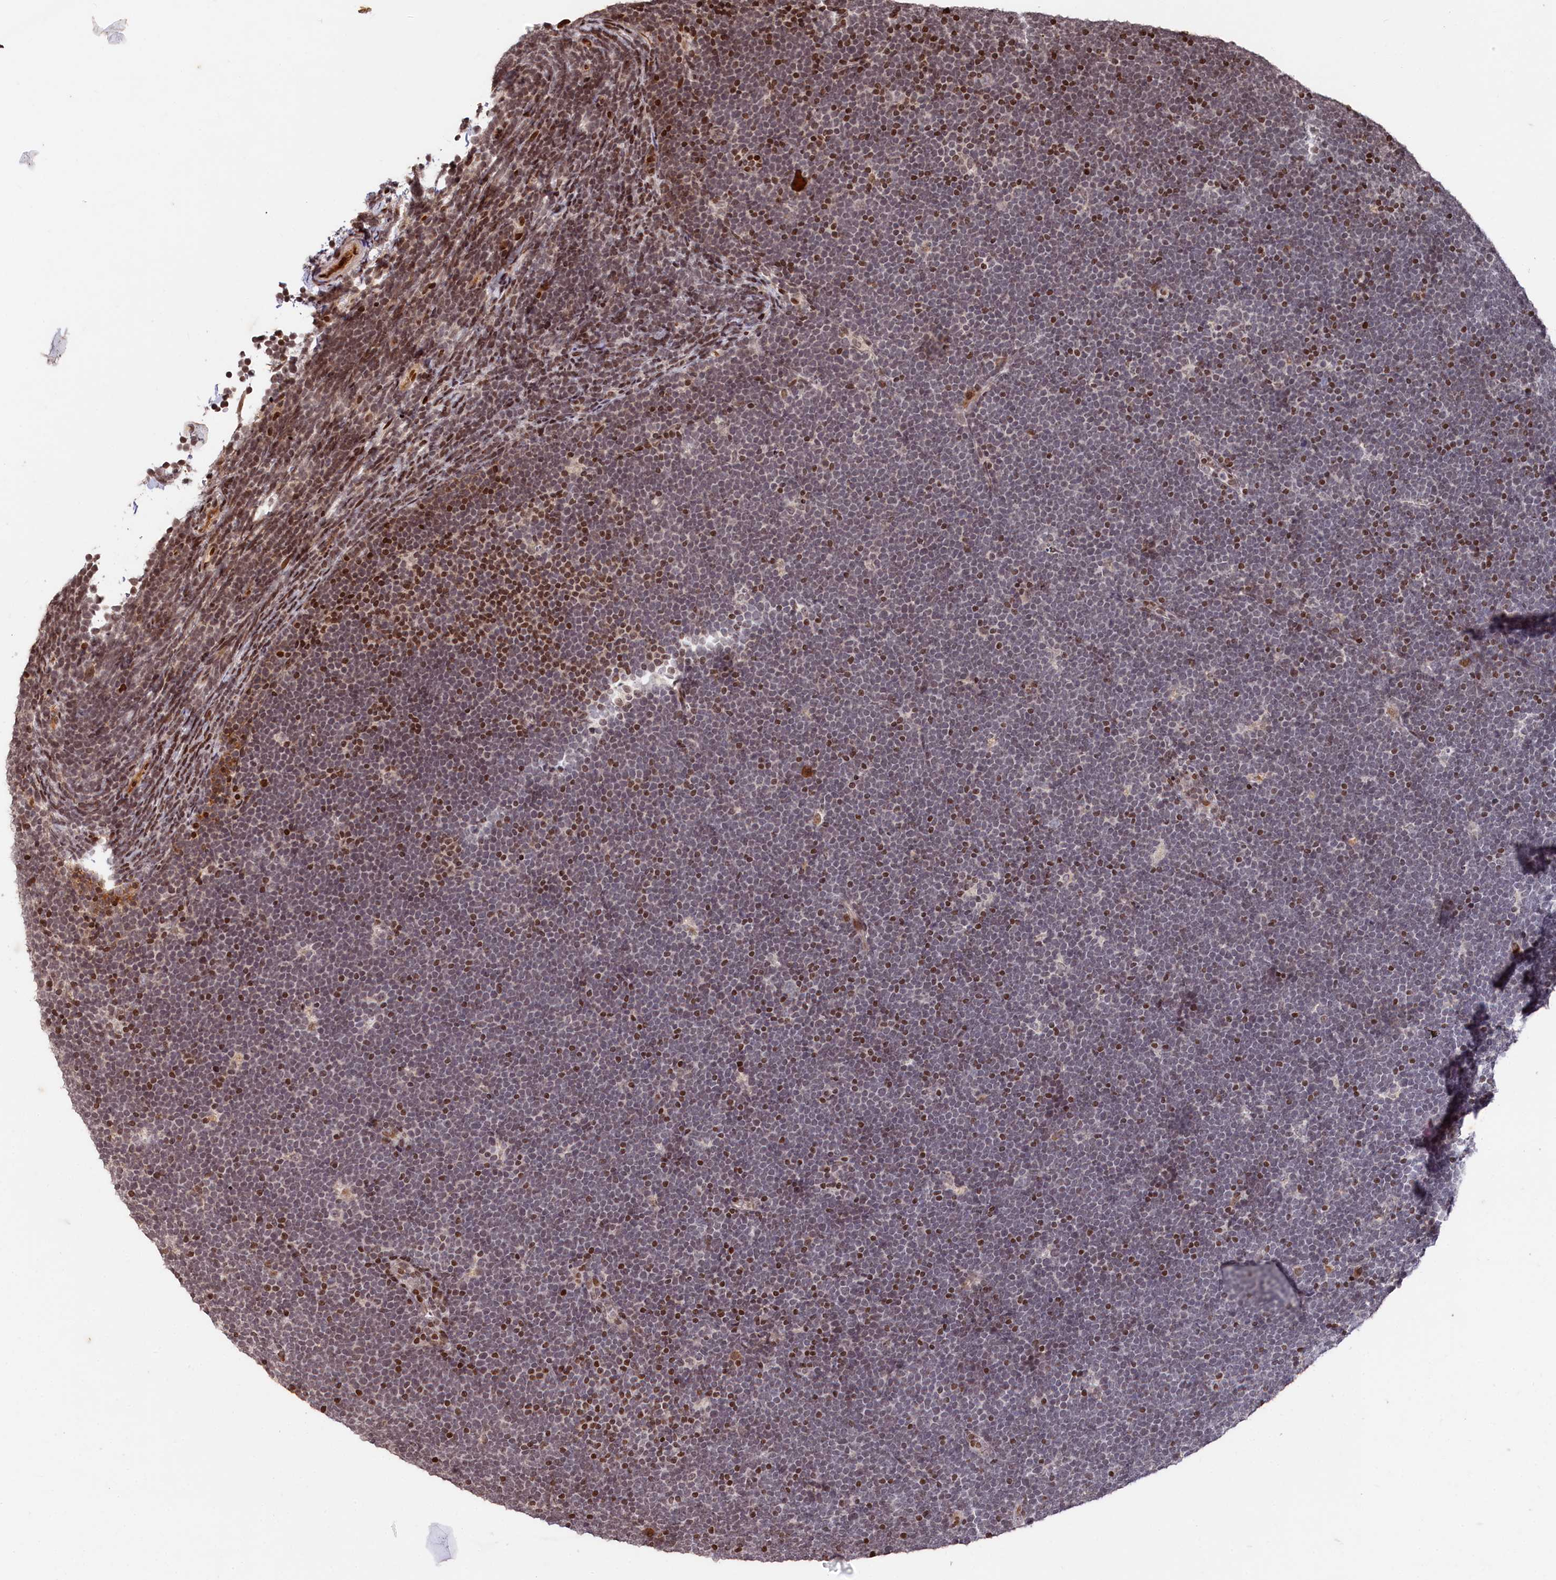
{"staining": {"intensity": "moderate", "quantity": "25%-75%", "location": "nuclear"}, "tissue": "lymphoma", "cell_type": "Tumor cells", "image_type": "cancer", "snomed": [{"axis": "morphology", "description": "Malignant lymphoma, non-Hodgkin's type, High grade"}, {"axis": "topography", "description": "Lymph node"}], "caption": "Brown immunohistochemical staining in malignant lymphoma, non-Hodgkin's type (high-grade) reveals moderate nuclear positivity in about 25%-75% of tumor cells.", "gene": "MCF2L2", "patient": {"sex": "male", "age": 13}}